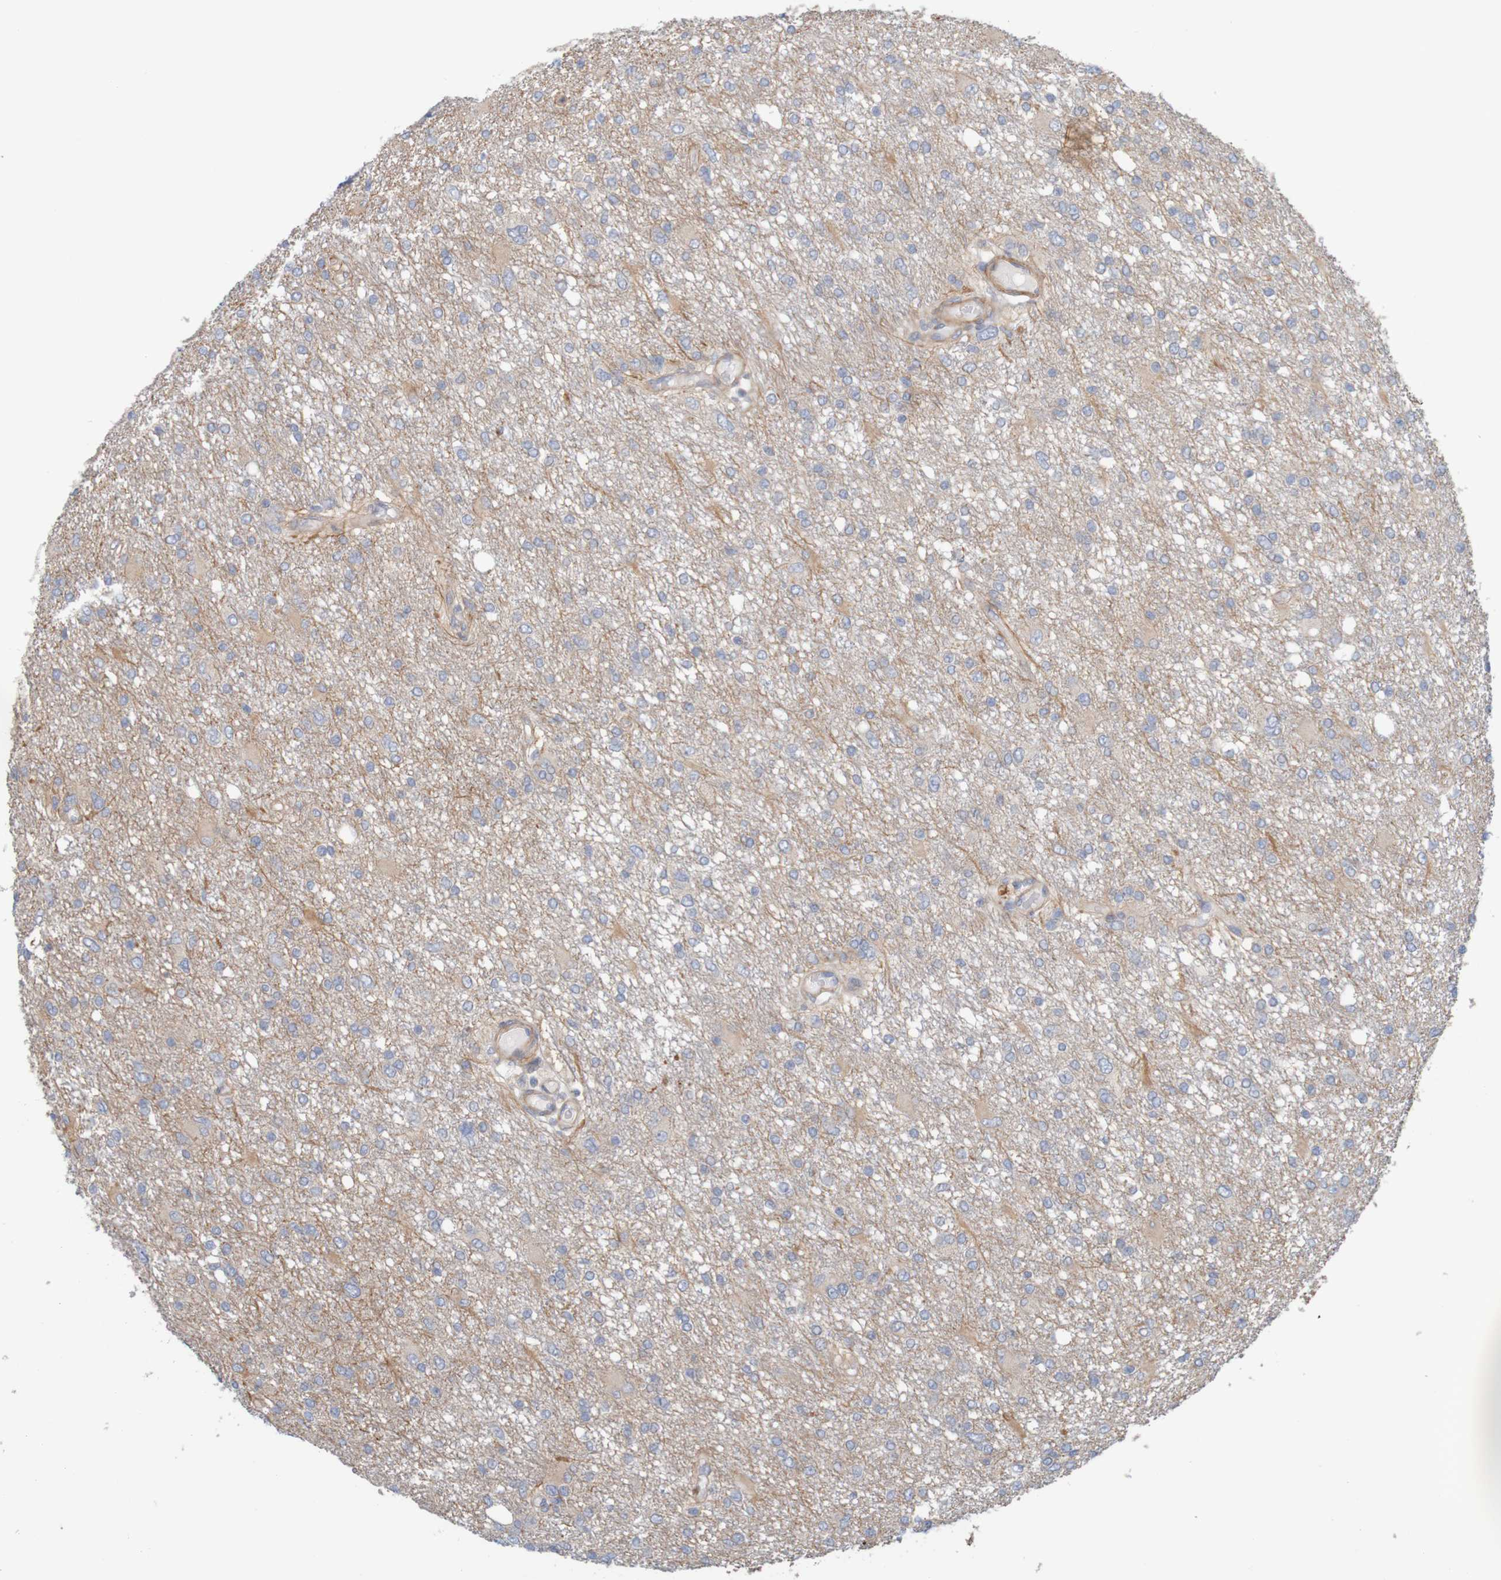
{"staining": {"intensity": "weak", "quantity": ">75%", "location": "cytoplasmic/membranous"}, "tissue": "glioma", "cell_type": "Tumor cells", "image_type": "cancer", "snomed": [{"axis": "morphology", "description": "Glioma, malignant, High grade"}, {"axis": "topography", "description": "Brain"}], "caption": "Immunohistochemistry image of malignant high-grade glioma stained for a protein (brown), which displays low levels of weak cytoplasmic/membranous staining in approximately >75% of tumor cells.", "gene": "KRT23", "patient": {"sex": "female", "age": 59}}